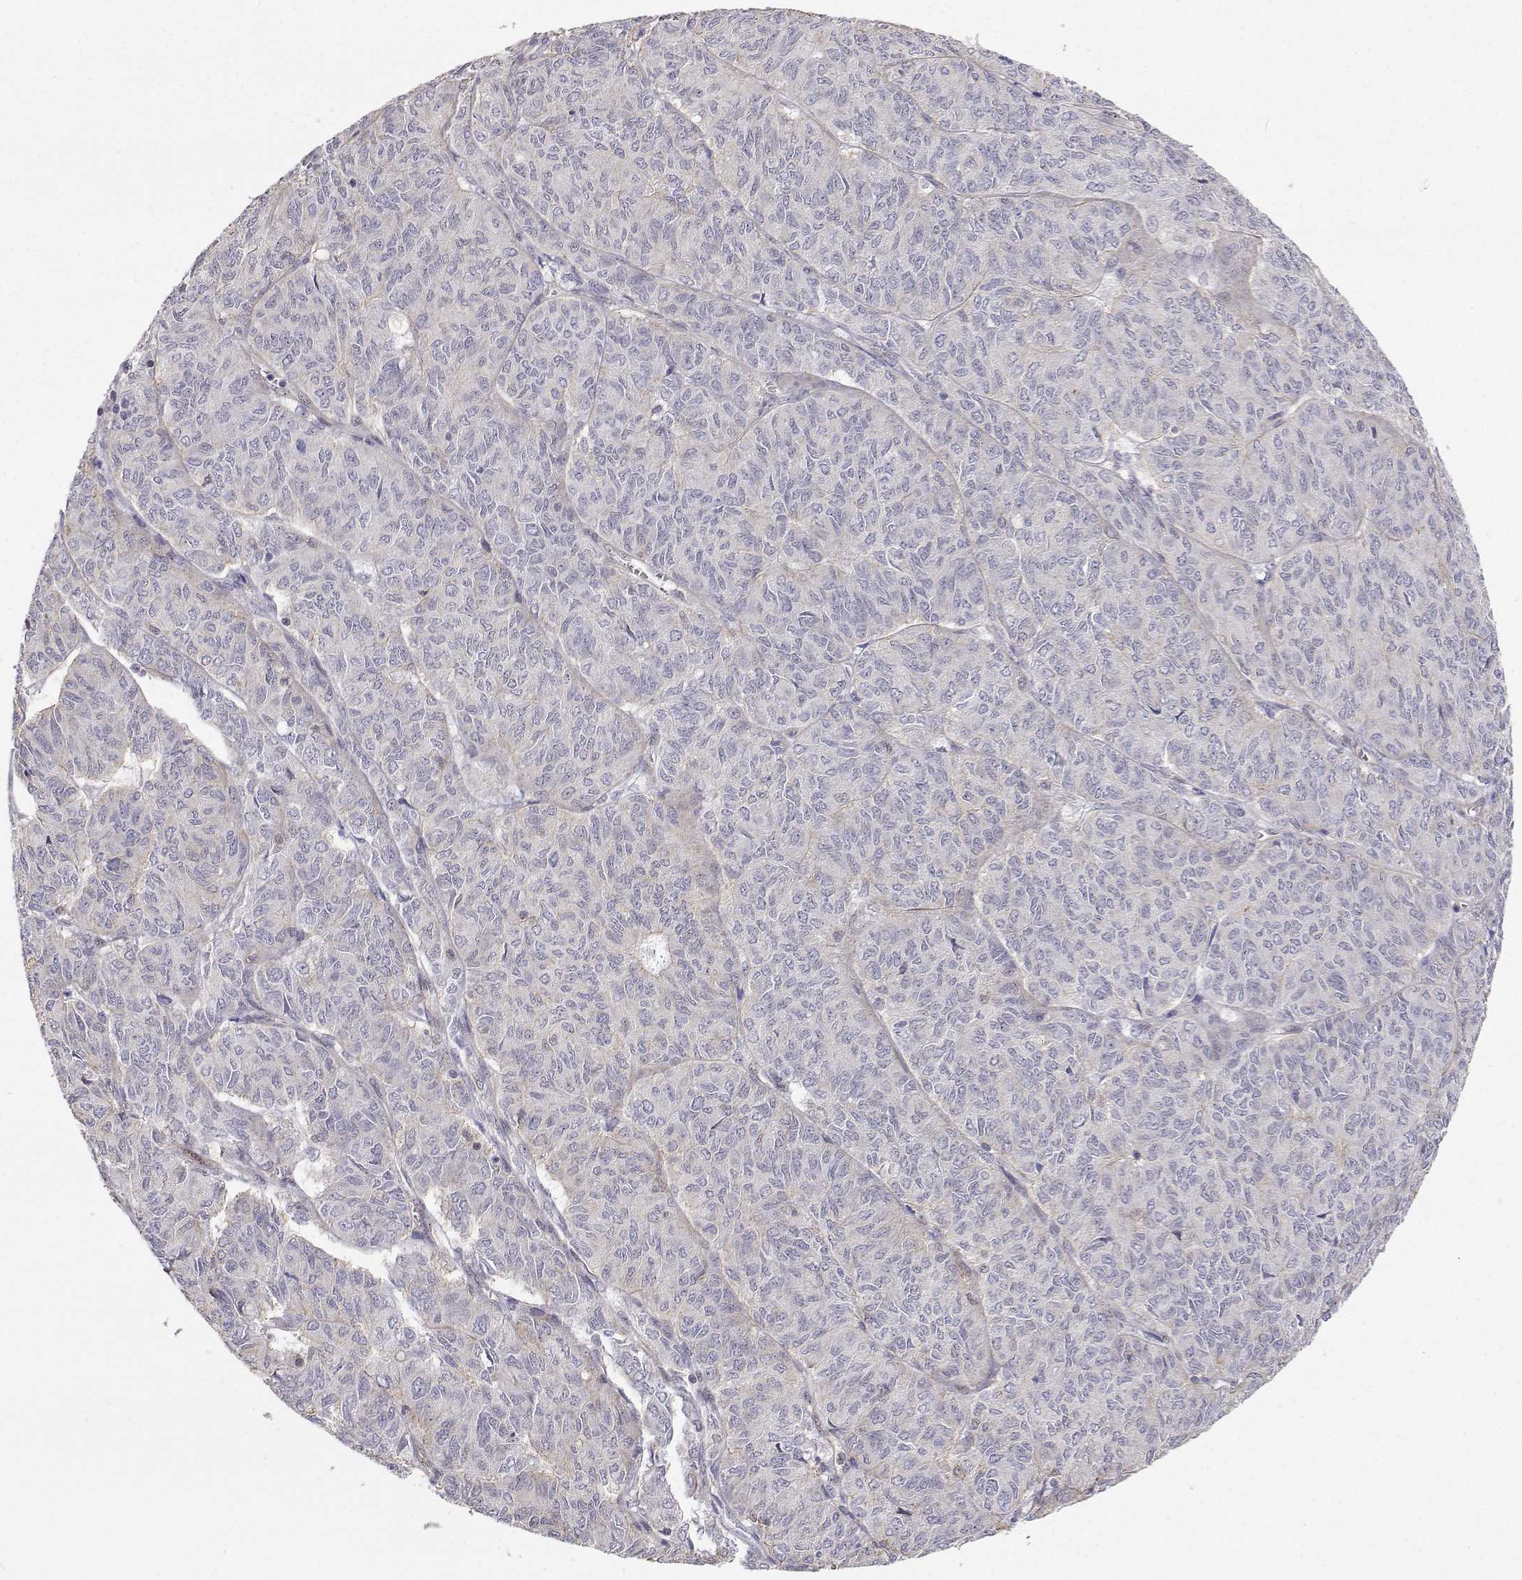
{"staining": {"intensity": "negative", "quantity": "none", "location": "none"}, "tissue": "ovarian cancer", "cell_type": "Tumor cells", "image_type": "cancer", "snomed": [{"axis": "morphology", "description": "Carcinoma, endometroid"}, {"axis": "topography", "description": "Ovary"}], "caption": "Tumor cells show no significant protein positivity in ovarian cancer. (Immunohistochemistry, brightfield microscopy, high magnification).", "gene": "GSDMA", "patient": {"sex": "female", "age": 80}}